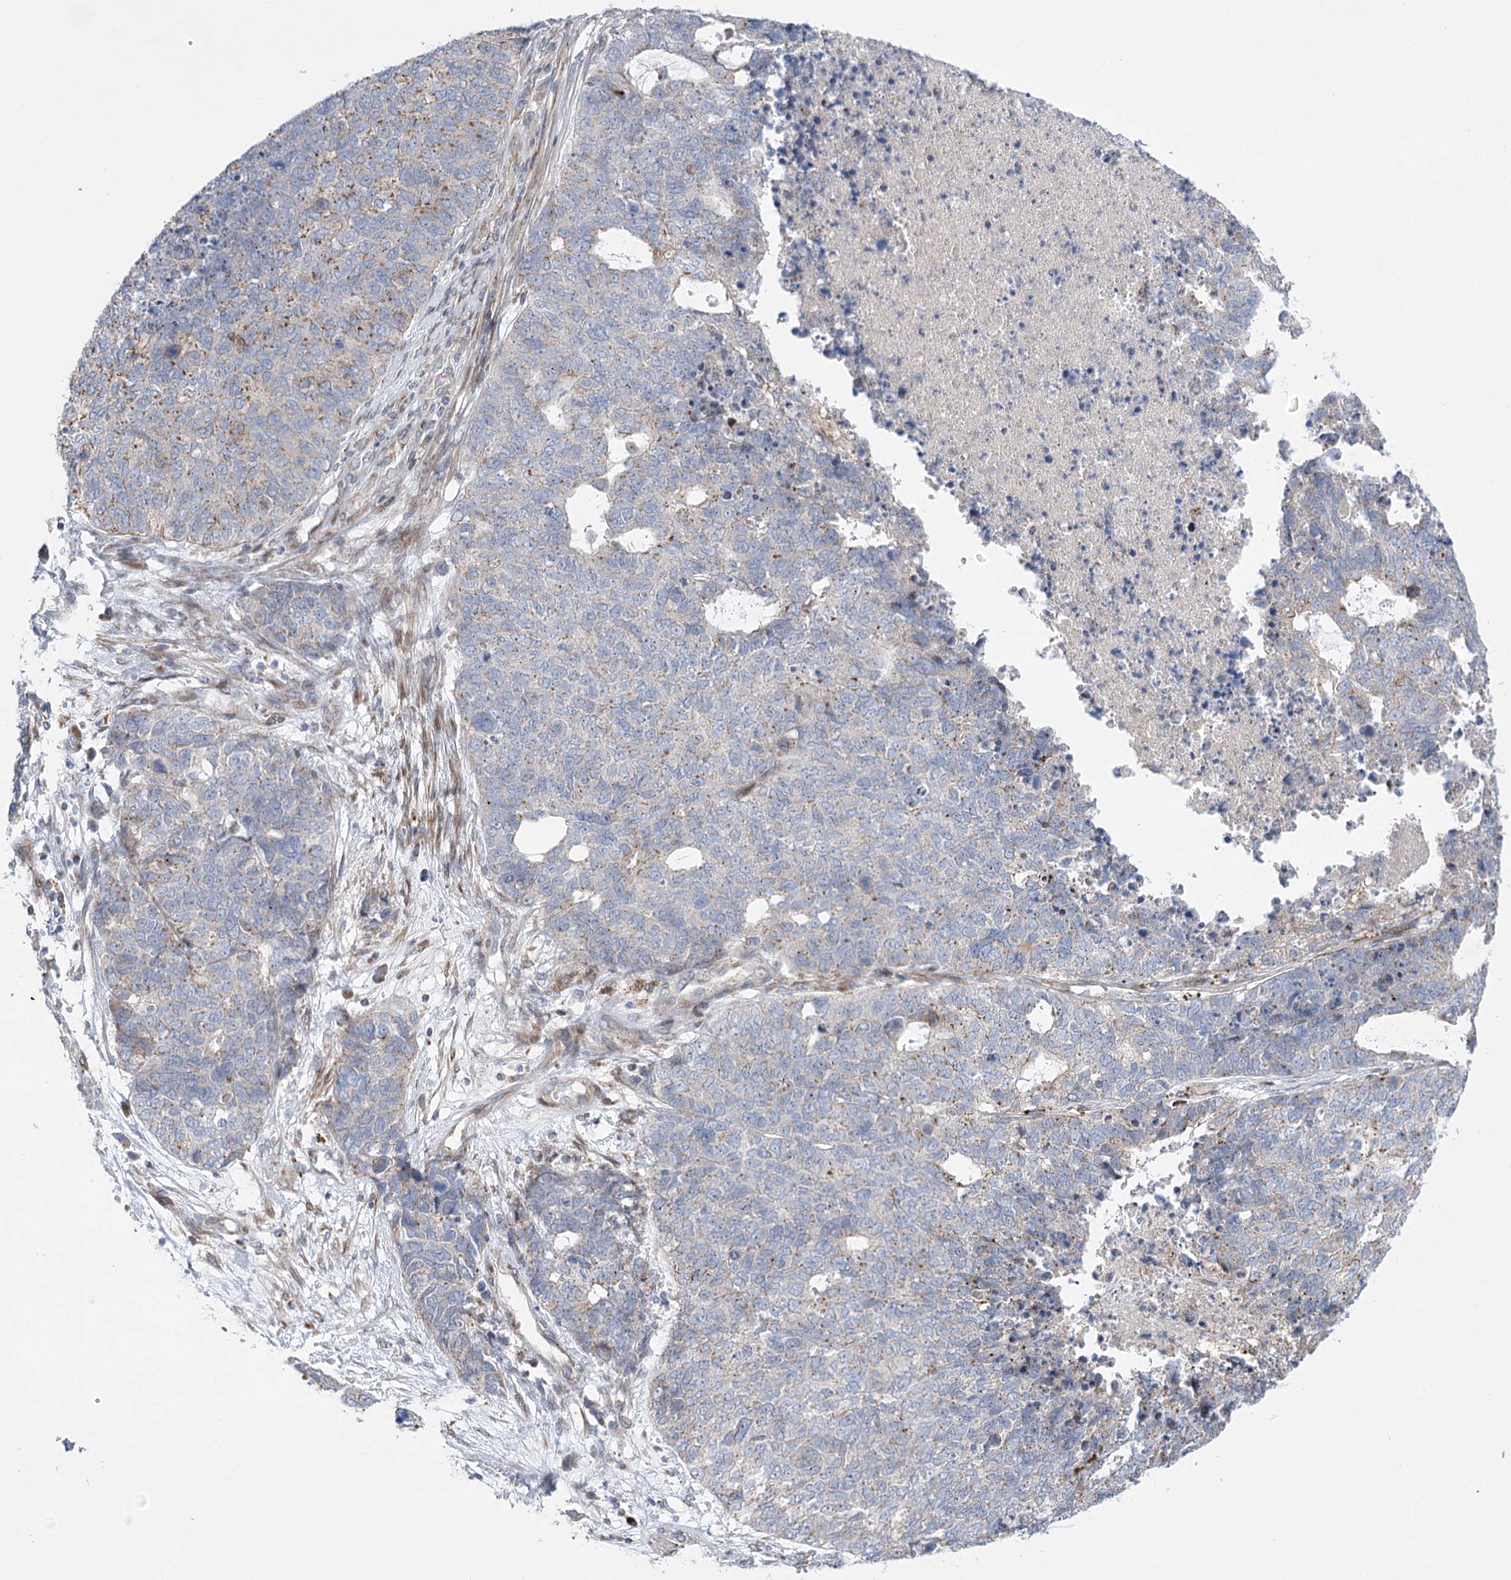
{"staining": {"intensity": "moderate", "quantity": "25%-75%", "location": "cytoplasmic/membranous"}, "tissue": "cervical cancer", "cell_type": "Tumor cells", "image_type": "cancer", "snomed": [{"axis": "morphology", "description": "Squamous cell carcinoma, NOS"}, {"axis": "topography", "description": "Cervix"}], "caption": "Cervical squamous cell carcinoma stained for a protein (brown) demonstrates moderate cytoplasmic/membranous positive expression in approximately 25%-75% of tumor cells.", "gene": "NME7", "patient": {"sex": "female", "age": 63}}